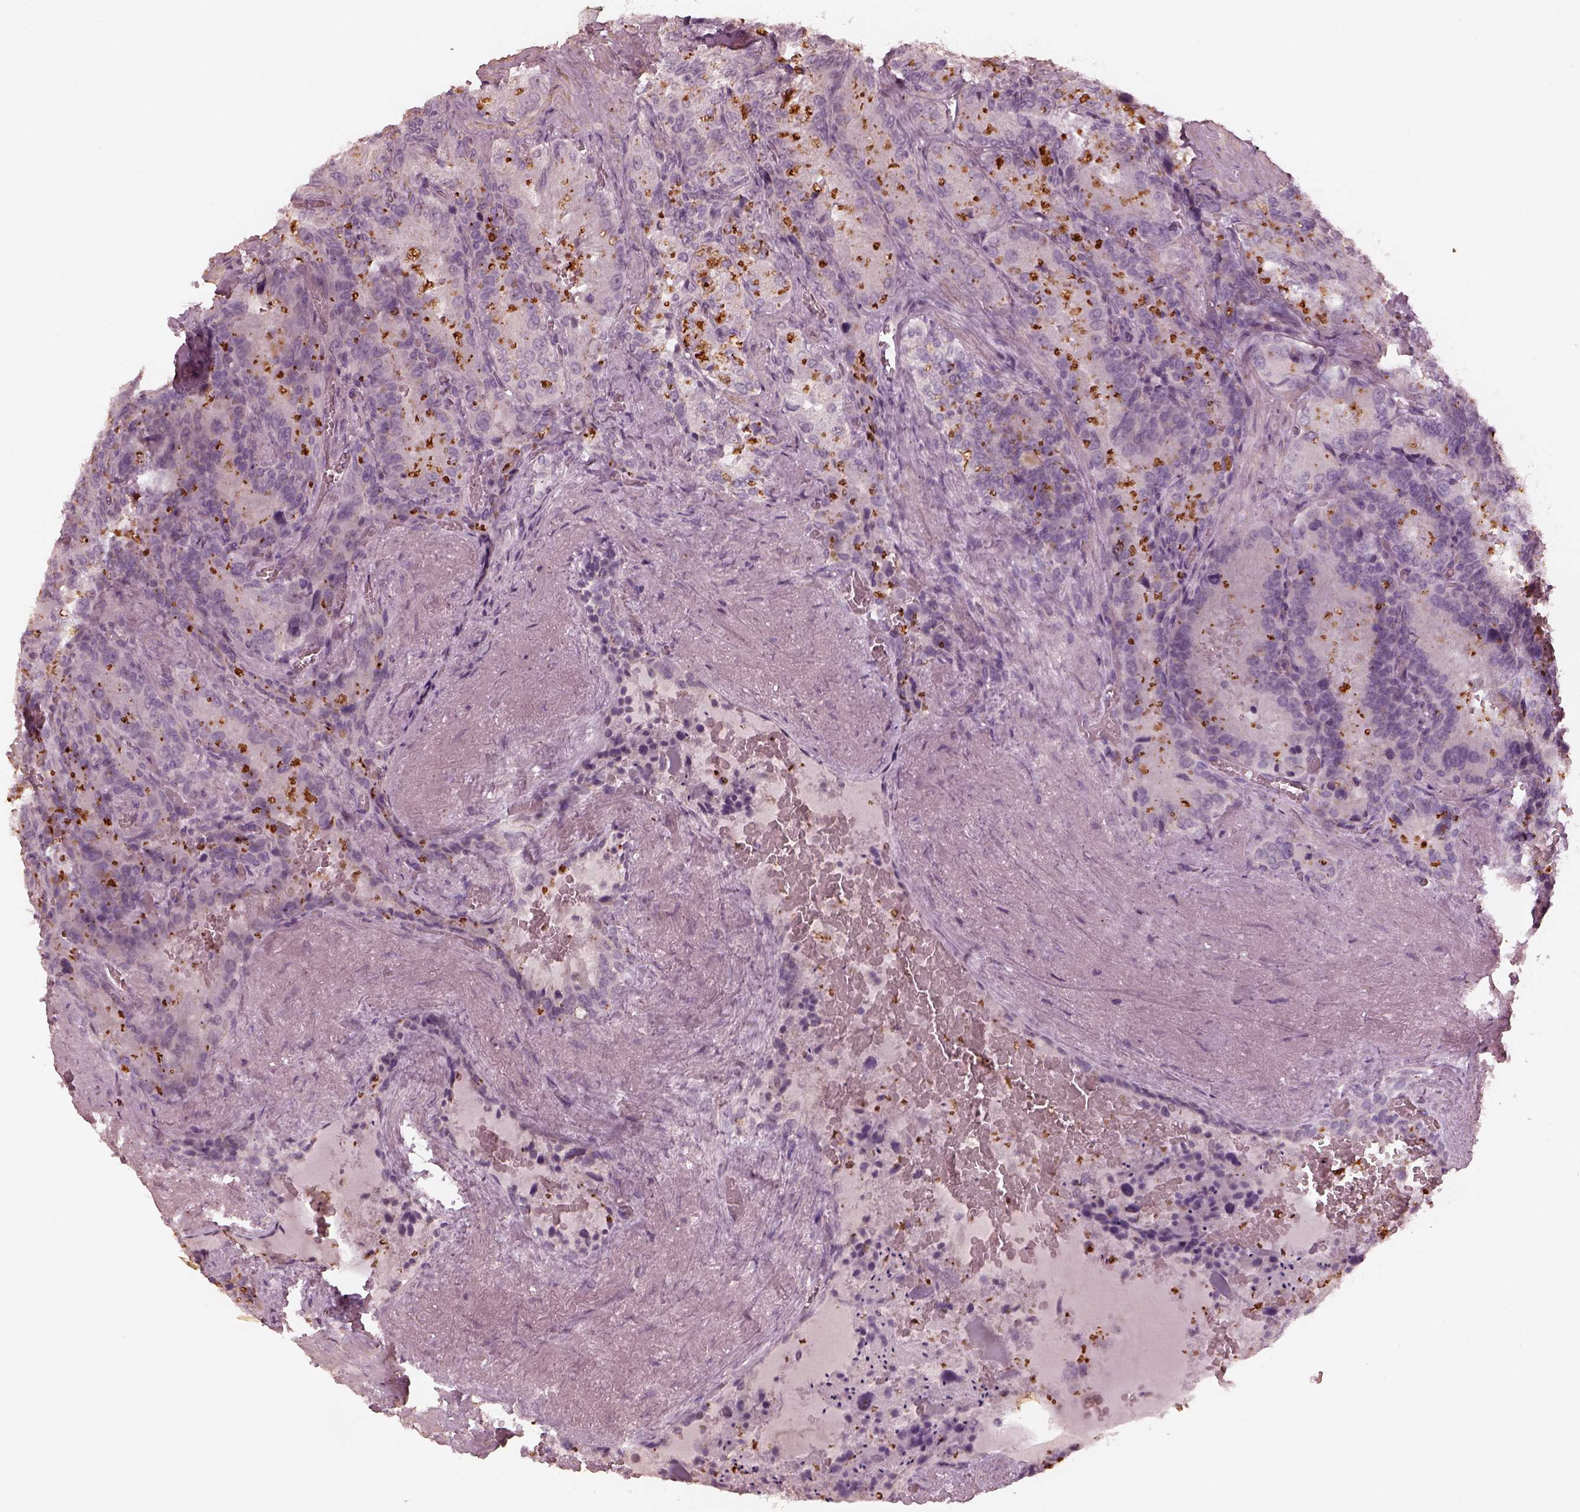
{"staining": {"intensity": "negative", "quantity": "none", "location": "none"}, "tissue": "seminal vesicle", "cell_type": "Glandular cells", "image_type": "normal", "snomed": [{"axis": "morphology", "description": "Normal tissue, NOS"}, {"axis": "topography", "description": "Seminal veicle"}], "caption": "A histopathology image of human seminal vesicle is negative for staining in glandular cells.", "gene": "ADRB3", "patient": {"sex": "male", "age": 72}}